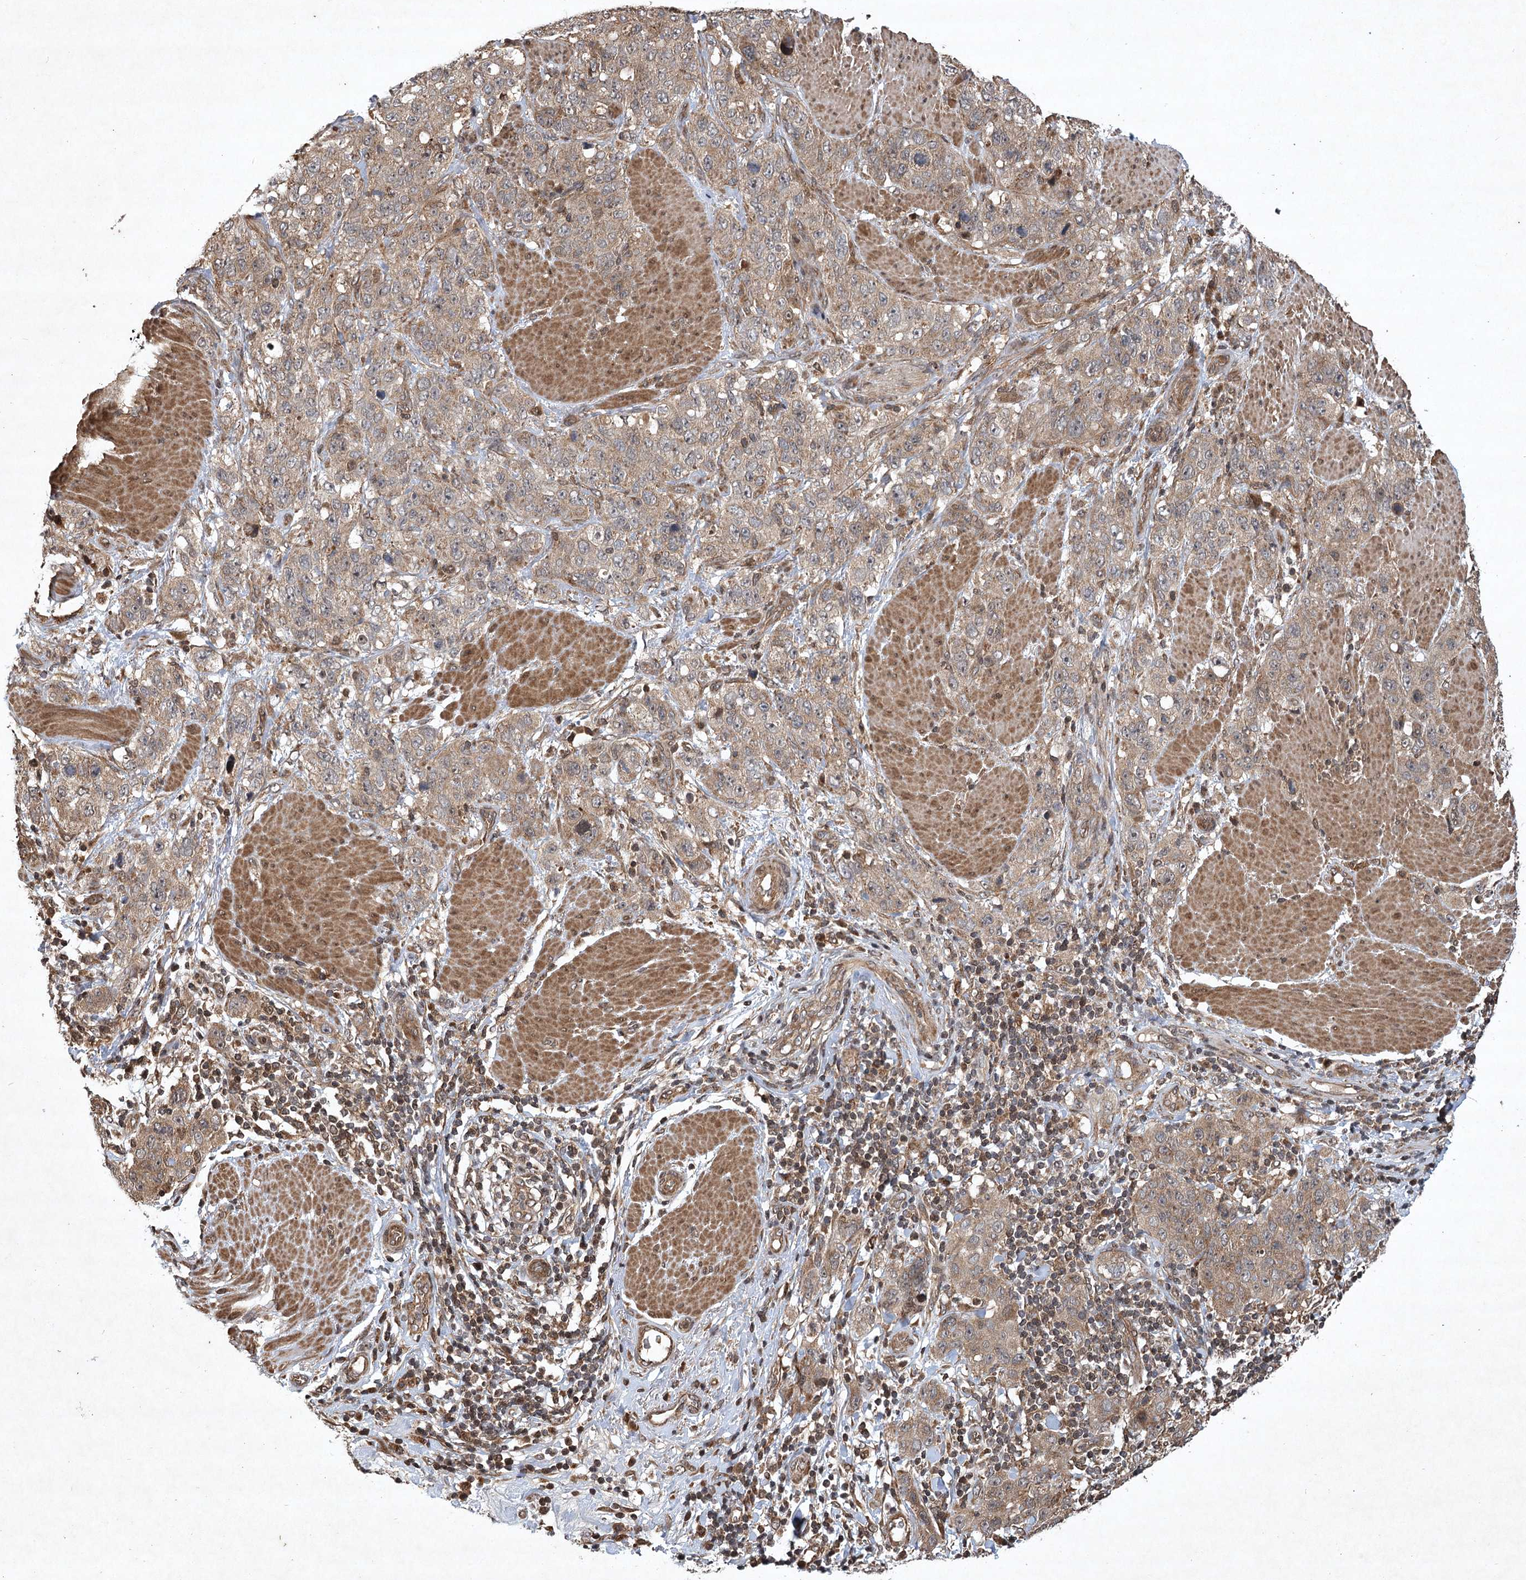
{"staining": {"intensity": "moderate", "quantity": ">75%", "location": "cytoplasmic/membranous"}, "tissue": "stomach cancer", "cell_type": "Tumor cells", "image_type": "cancer", "snomed": [{"axis": "morphology", "description": "Adenocarcinoma, NOS"}, {"axis": "topography", "description": "Stomach"}], "caption": "Stomach adenocarcinoma stained for a protein (brown) reveals moderate cytoplasmic/membranous positive positivity in approximately >75% of tumor cells.", "gene": "INSIG2", "patient": {"sex": "male", "age": 48}}